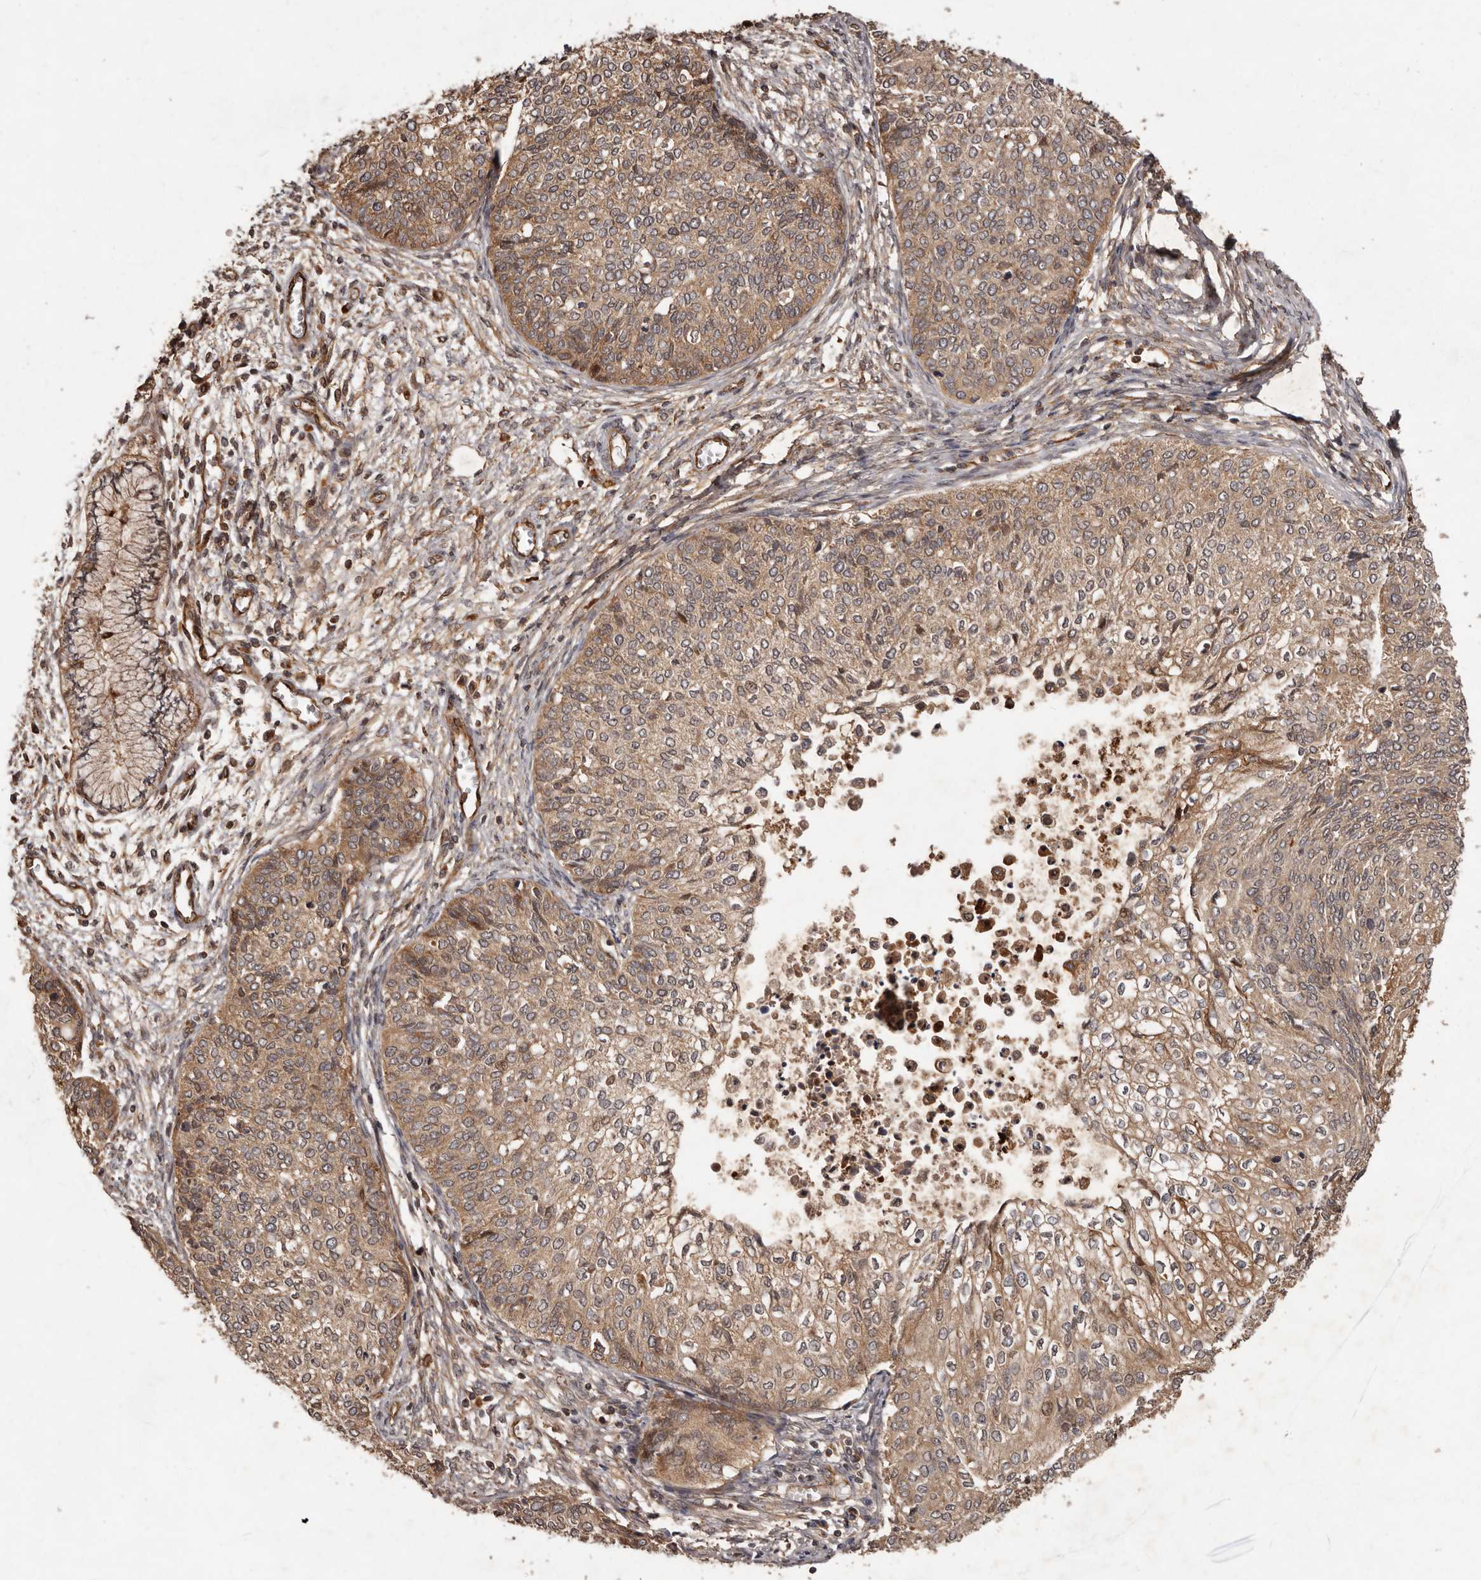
{"staining": {"intensity": "moderate", "quantity": ">75%", "location": "cytoplasmic/membranous"}, "tissue": "cervical cancer", "cell_type": "Tumor cells", "image_type": "cancer", "snomed": [{"axis": "morphology", "description": "Squamous cell carcinoma, NOS"}, {"axis": "topography", "description": "Cervix"}], "caption": "Immunohistochemical staining of human cervical squamous cell carcinoma displays medium levels of moderate cytoplasmic/membranous expression in approximately >75% of tumor cells.", "gene": "STK36", "patient": {"sex": "female", "age": 37}}